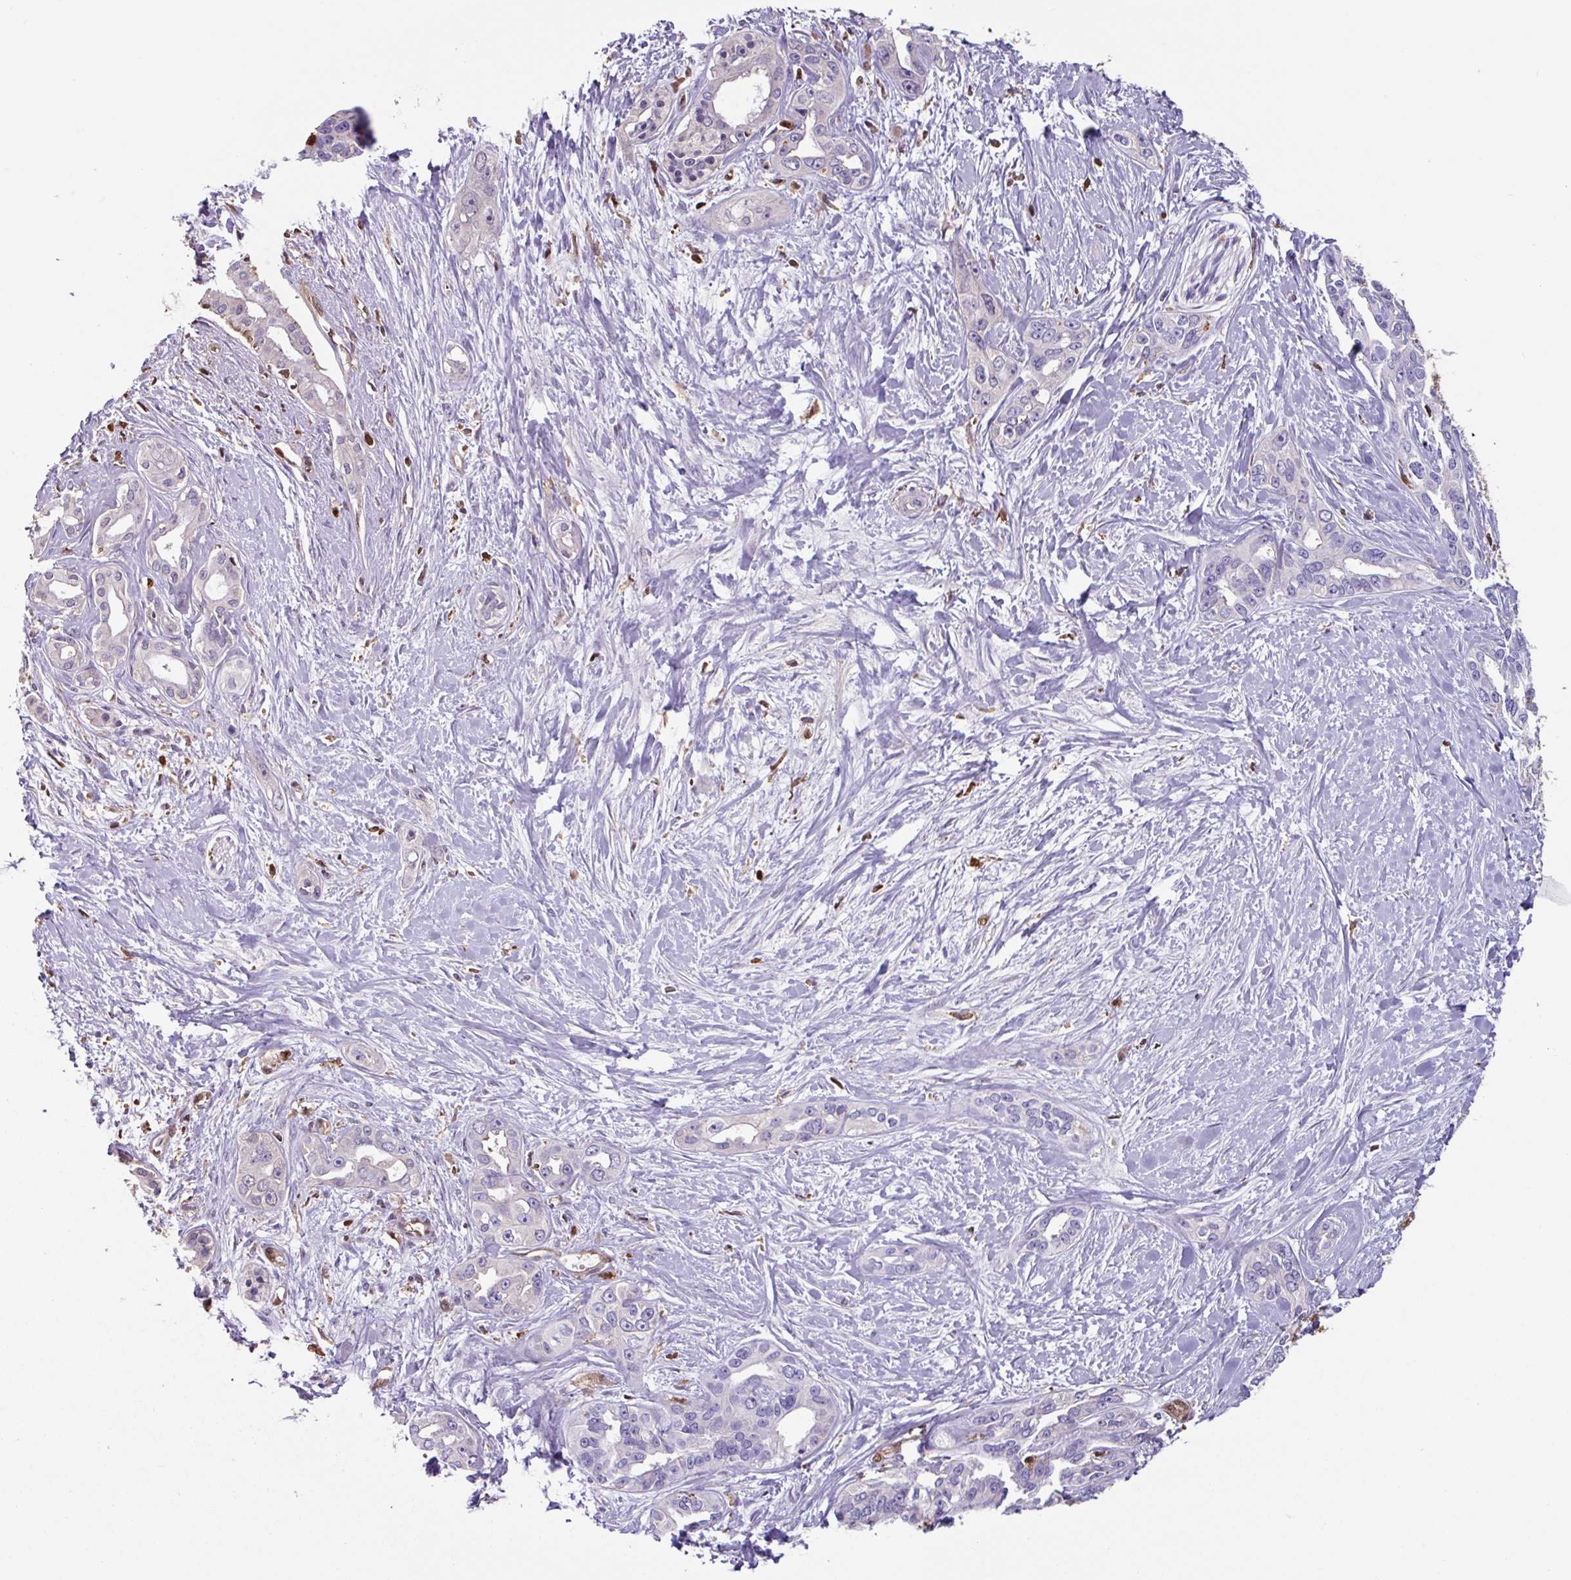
{"staining": {"intensity": "negative", "quantity": "none", "location": "none"}, "tissue": "pancreatic cancer", "cell_type": "Tumor cells", "image_type": "cancer", "snomed": [{"axis": "morphology", "description": "Adenocarcinoma, NOS"}, {"axis": "topography", "description": "Pancreas"}], "caption": "Tumor cells are negative for brown protein staining in pancreatic cancer.", "gene": "ARHGDIB", "patient": {"sex": "female", "age": 50}}